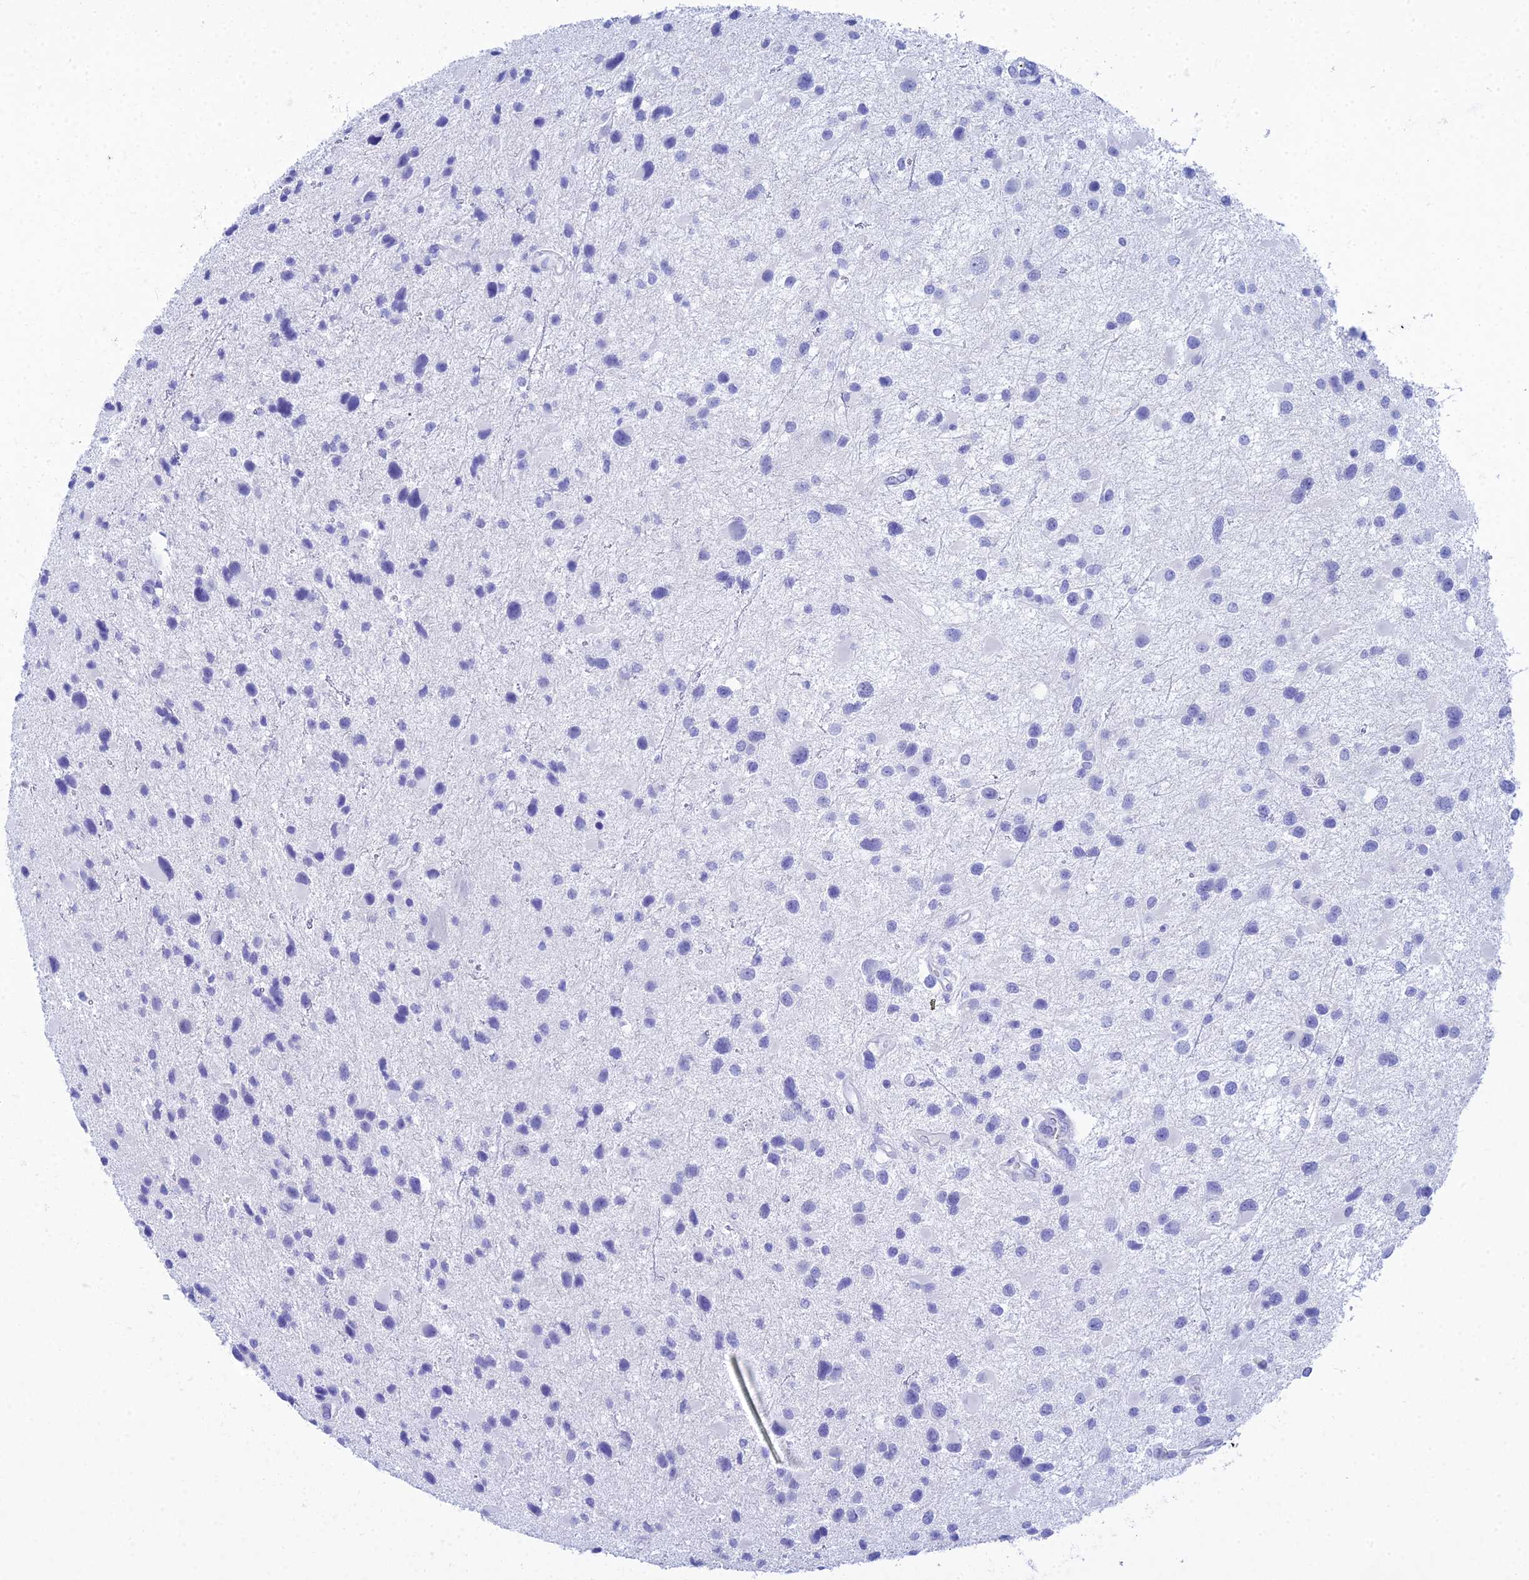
{"staining": {"intensity": "negative", "quantity": "none", "location": "none"}, "tissue": "glioma", "cell_type": "Tumor cells", "image_type": "cancer", "snomed": [{"axis": "morphology", "description": "Glioma, malignant, Low grade"}, {"axis": "topography", "description": "Brain"}], "caption": "IHC micrograph of malignant low-grade glioma stained for a protein (brown), which displays no positivity in tumor cells. The staining is performed using DAB brown chromogen with nuclei counter-stained in using hematoxylin.", "gene": "REG1A", "patient": {"sex": "female", "age": 32}}